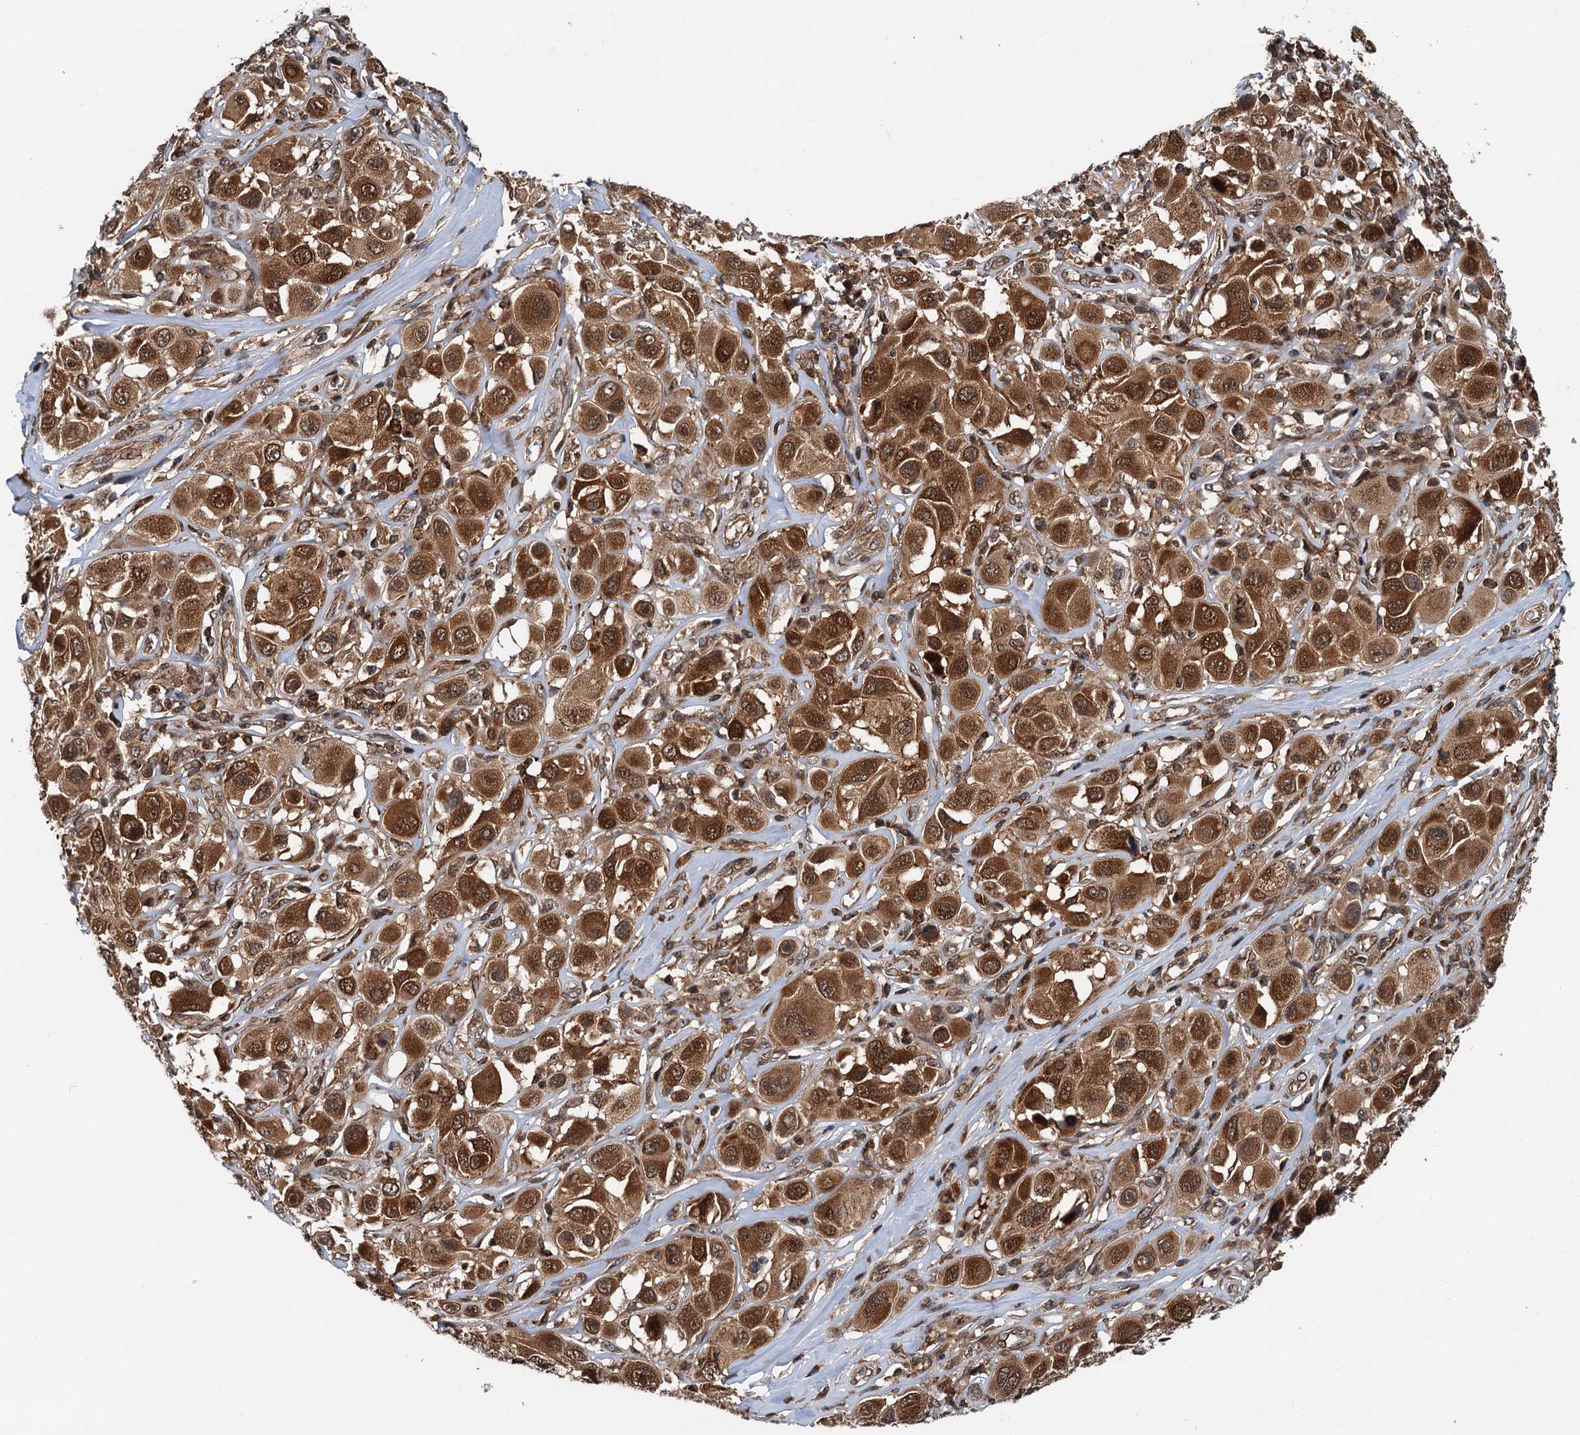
{"staining": {"intensity": "strong", "quantity": ">75%", "location": "cytoplasmic/membranous,nuclear"}, "tissue": "melanoma", "cell_type": "Tumor cells", "image_type": "cancer", "snomed": [{"axis": "morphology", "description": "Malignant melanoma, Metastatic site"}, {"axis": "topography", "description": "Skin"}], "caption": "Immunohistochemistry micrograph of neoplastic tissue: melanoma stained using IHC shows high levels of strong protein expression localized specifically in the cytoplasmic/membranous and nuclear of tumor cells, appearing as a cytoplasmic/membranous and nuclear brown color.", "gene": "STUB1", "patient": {"sex": "male", "age": 41}}